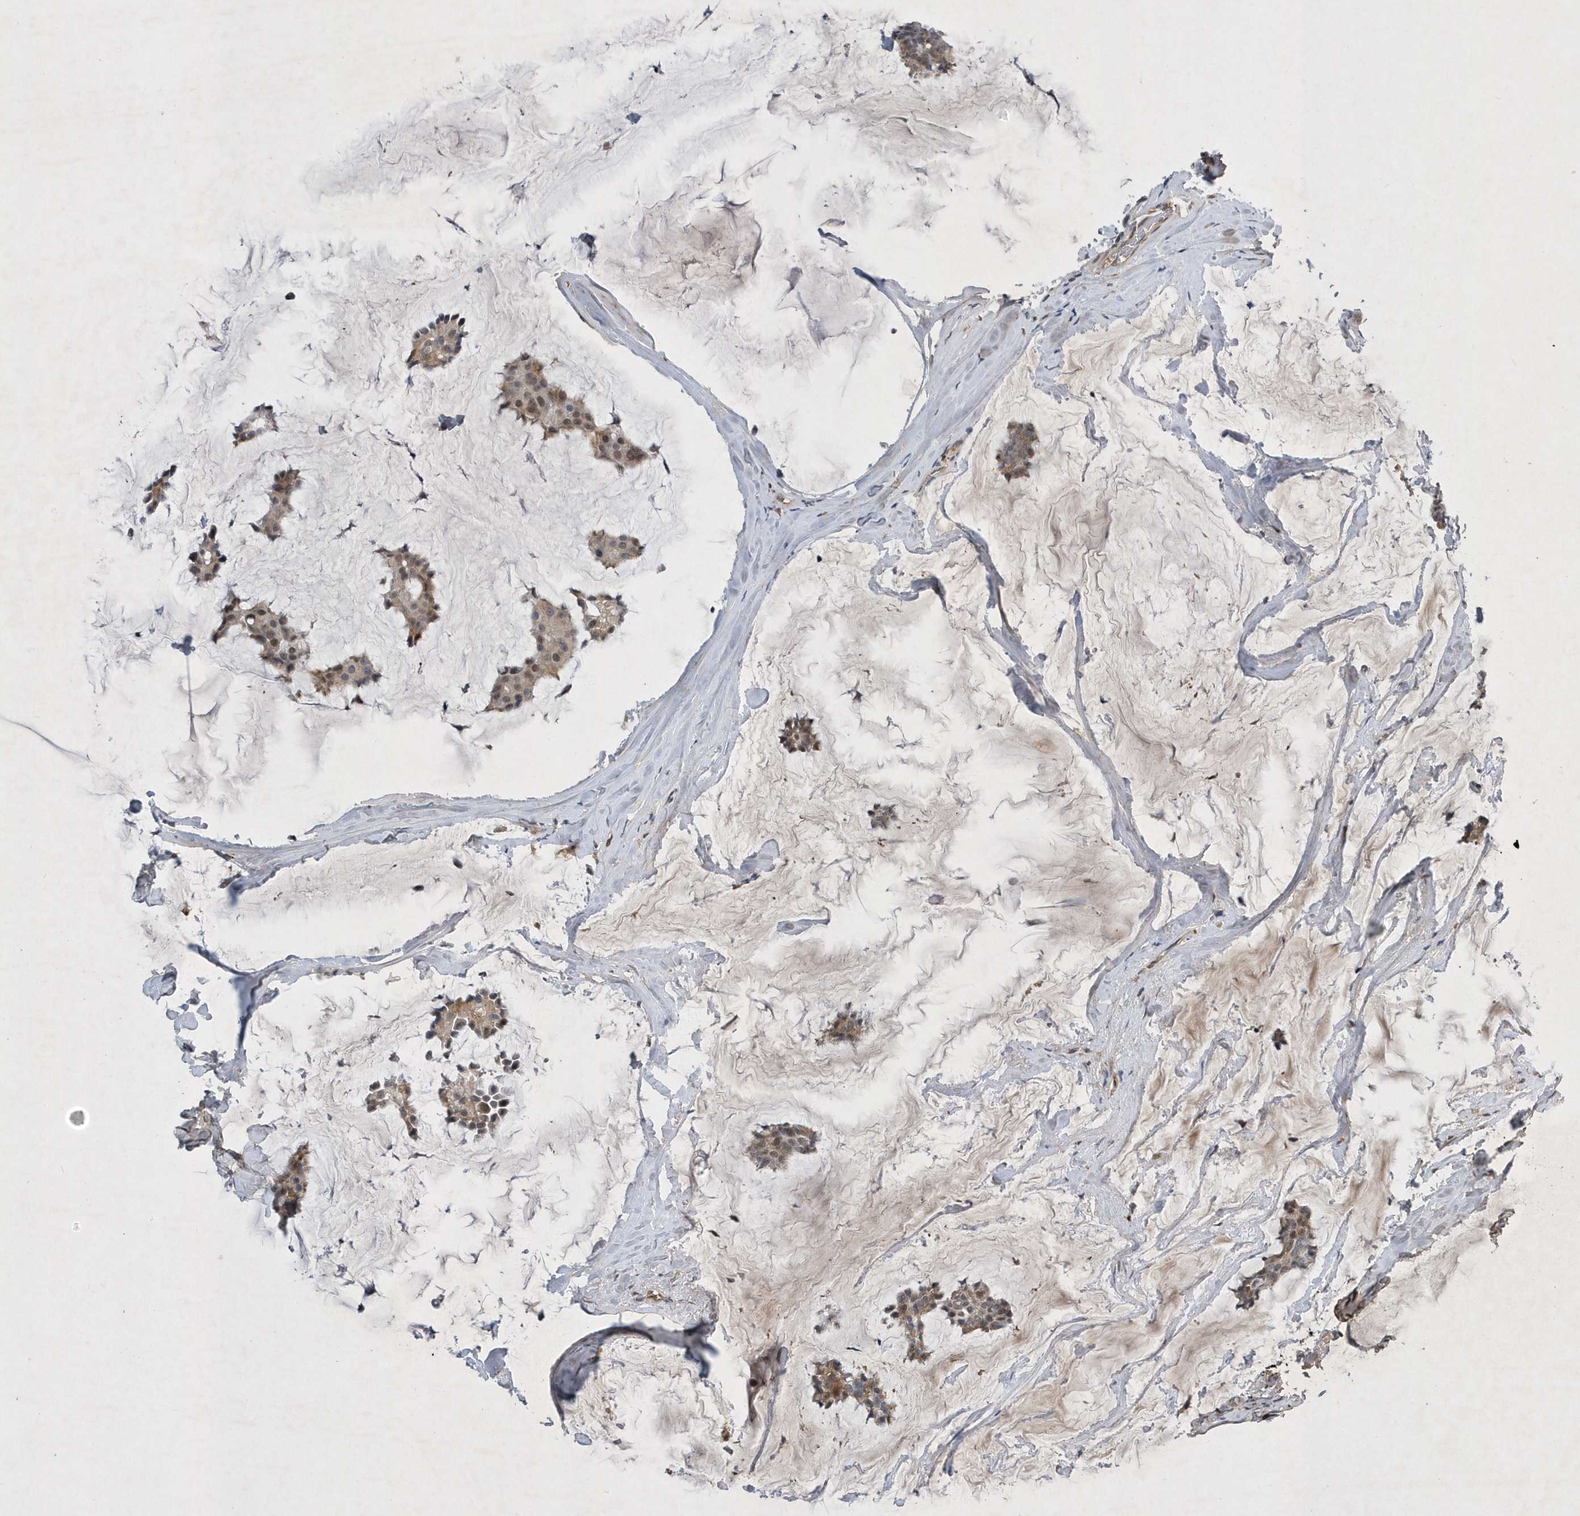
{"staining": {"intensity": "moderate", "quantity": ">75%", "location": "cytoplasmic/membranous,nuclear"}, "tissue": "breast cancer", "cell_type": "Tumor cells", "image_type": "cancer", "snomed": [{"axis": "morphology", "description": "Duct carcinoma"}, {"axis": "topography", "description": "Breast"}], "caption": "Brown immunohistochemical staining in human breast cancer (intraductal carcinoma) displays moderate cytoplasmic/membranous and nuclear staining in about >75% of tumor cells.", "gene": "FAM217A", "patient": {"sex": "female", "age": 93}}